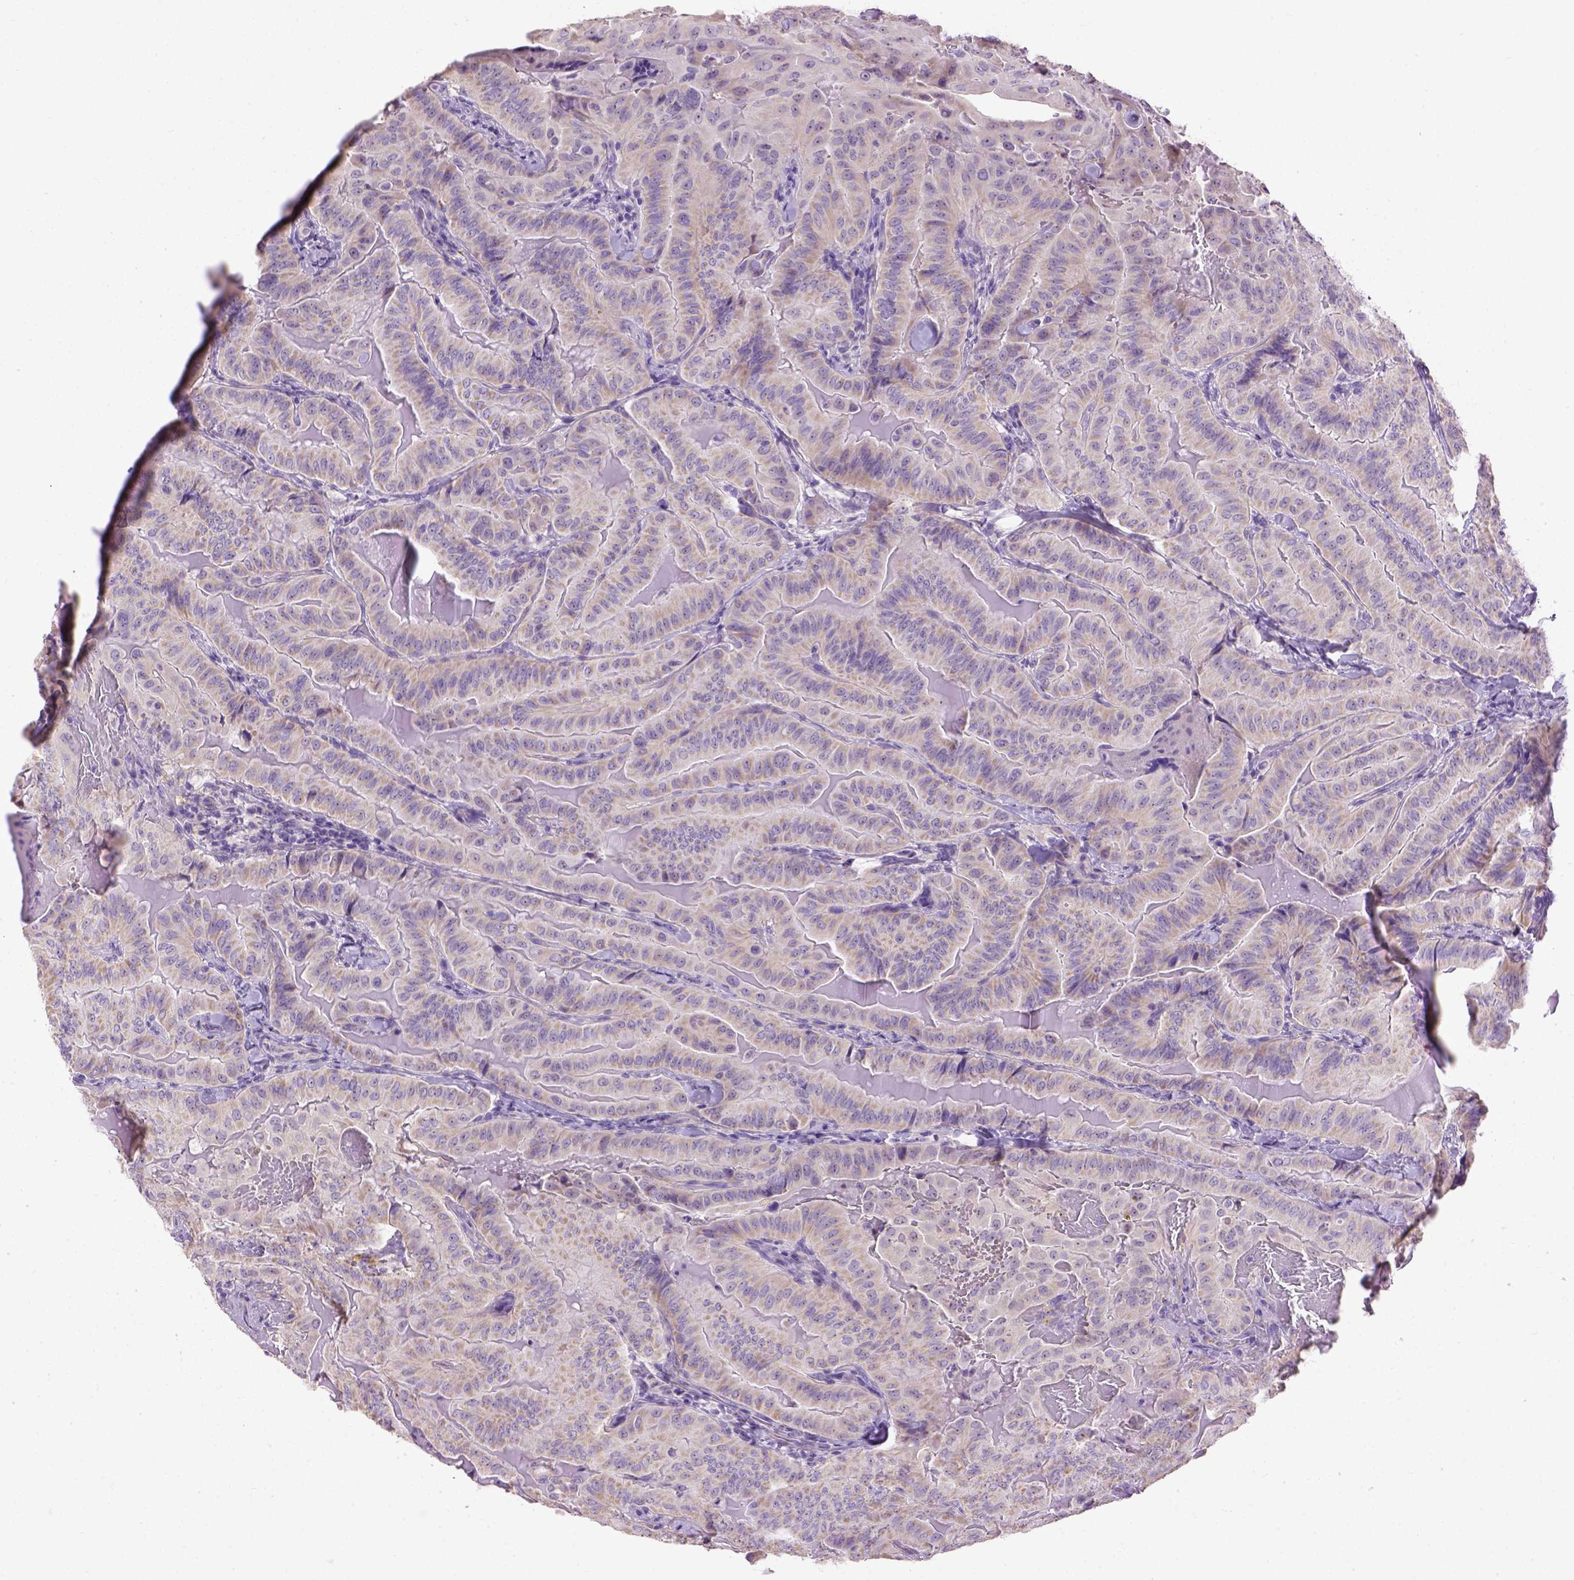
{"staining": {"intensity": "weak", "quantity": ">75%", "location": "cytoplasmic/membranous"}, "tissue": "thyroid cancer", "cell_type": "Tumor cells", "image_type": "cancer", "snomed": [{"axis": "morphology", "description": "Papillary adenocarcinoma, NOS"}, {"axis": "topography", "description": "Thyroid gland"}], "caption": "Weak cytoplasmic/membranous protein staining is seen in about >75% of tumor cells in thyroid cancer (papillary adenocarcinoma).", "gene": "UTP4", "patient": {"sex": "female", "age": 68}}